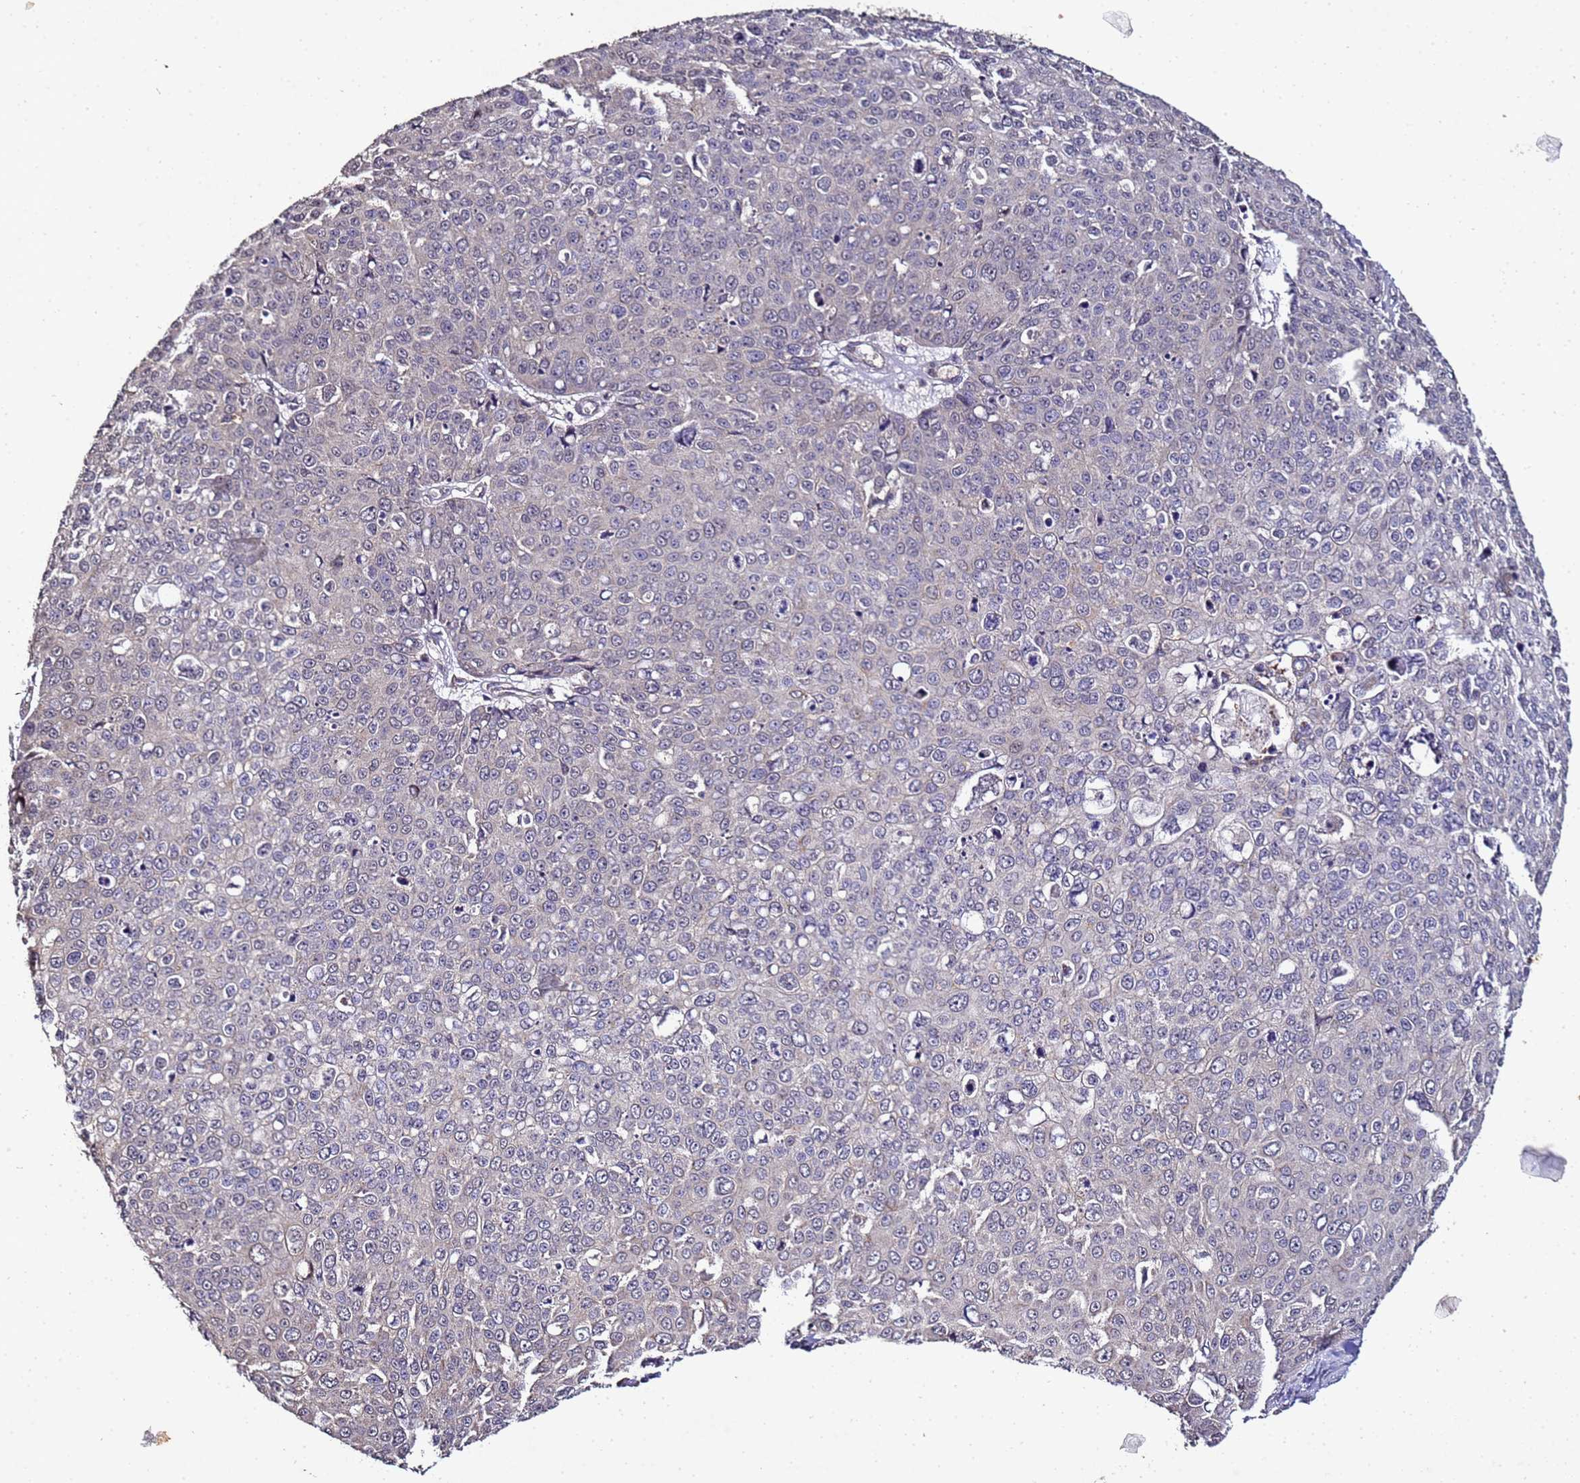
{"staining": {"intensity": "weak", "quantity": "<25%", "location": "cytoplasmic/membranous"}, "tissue": "skin cancer", "cell_type": "Tumor cells", "image_type": "cancer", "snomed": [{"axis": "morphology", "description": "Squamous cell carcinoma, NOS"}, {"axis": "topography", "description": "Skin"}], "caption": "A histopathology image of human skin squamous cell carcinoma is negative for staining in tumor cells. (DAB (3,3'-diaminobenzidine) IHC, high magnification).", "gene": "ANKRD17", "patient": {"sex": "male", "age": 71}}